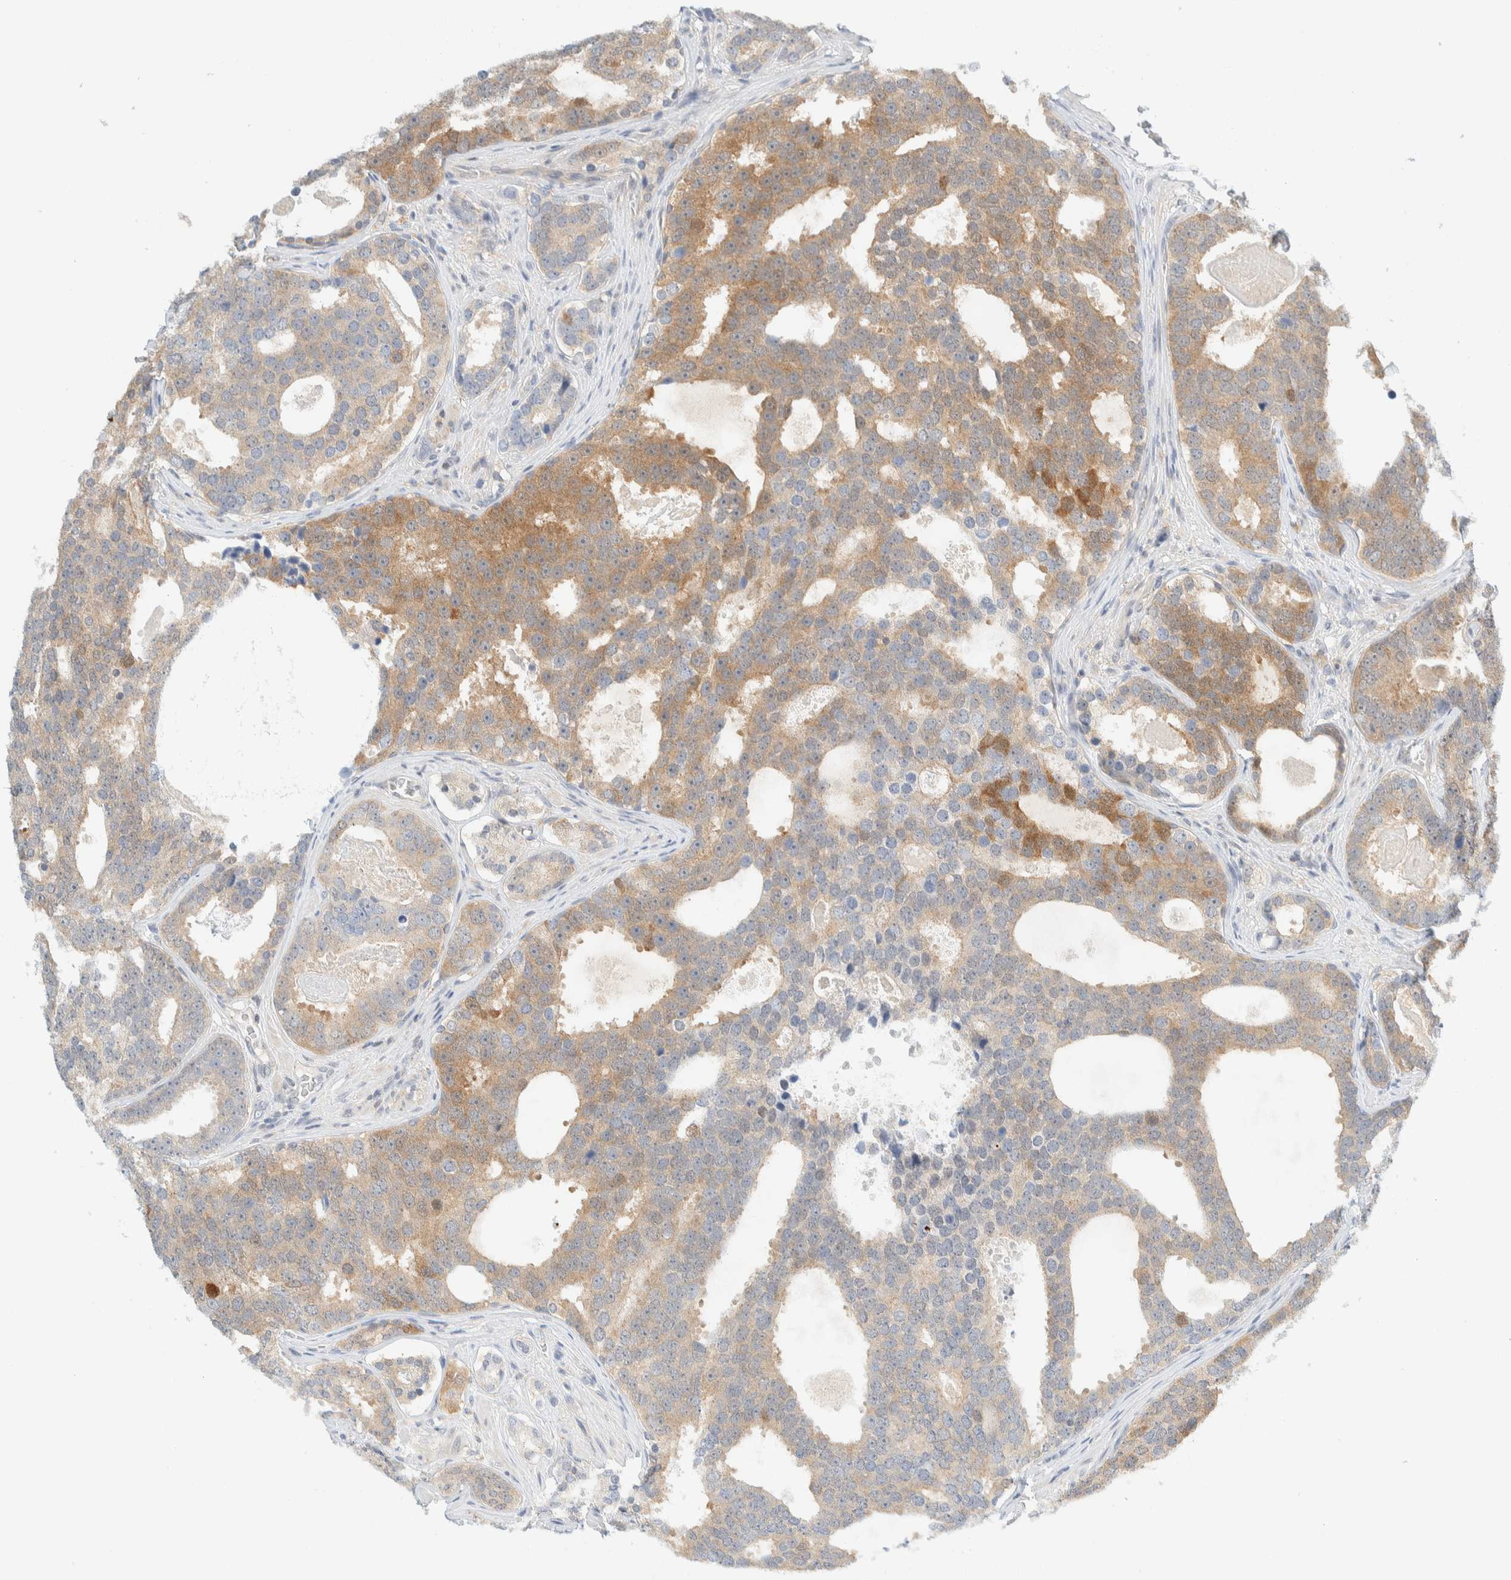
{"staining": {"intensity": "moderate", "quantity": "25%-75%", "location": "cytoplasmic/membranous"}, "tissue": "prostate cancer", "cell_type": "Tumor cells", "image_type": "cancer", "snomed": [{"axis": "morphology", "description": "Adenocarcinoma, High grade"}, {"axis": "topography", "description": "Prostate"}], "caption": "Immunohistochemistry (IHC) of human prostate high-grade adenocarcinoma demonstrates medium levels of moderate cytoplasmic/membranous expression in about 25%-75% of tumor cells. The staining was performed using DAB (3,3'-diaminobenzidine) to visualize the protein expression in brown, while the nuclei were stained in blue with hematoxylin (Magnification: 20x).", "gene": "PCYT2", "patient": {"sex": "male", "age": 60}}